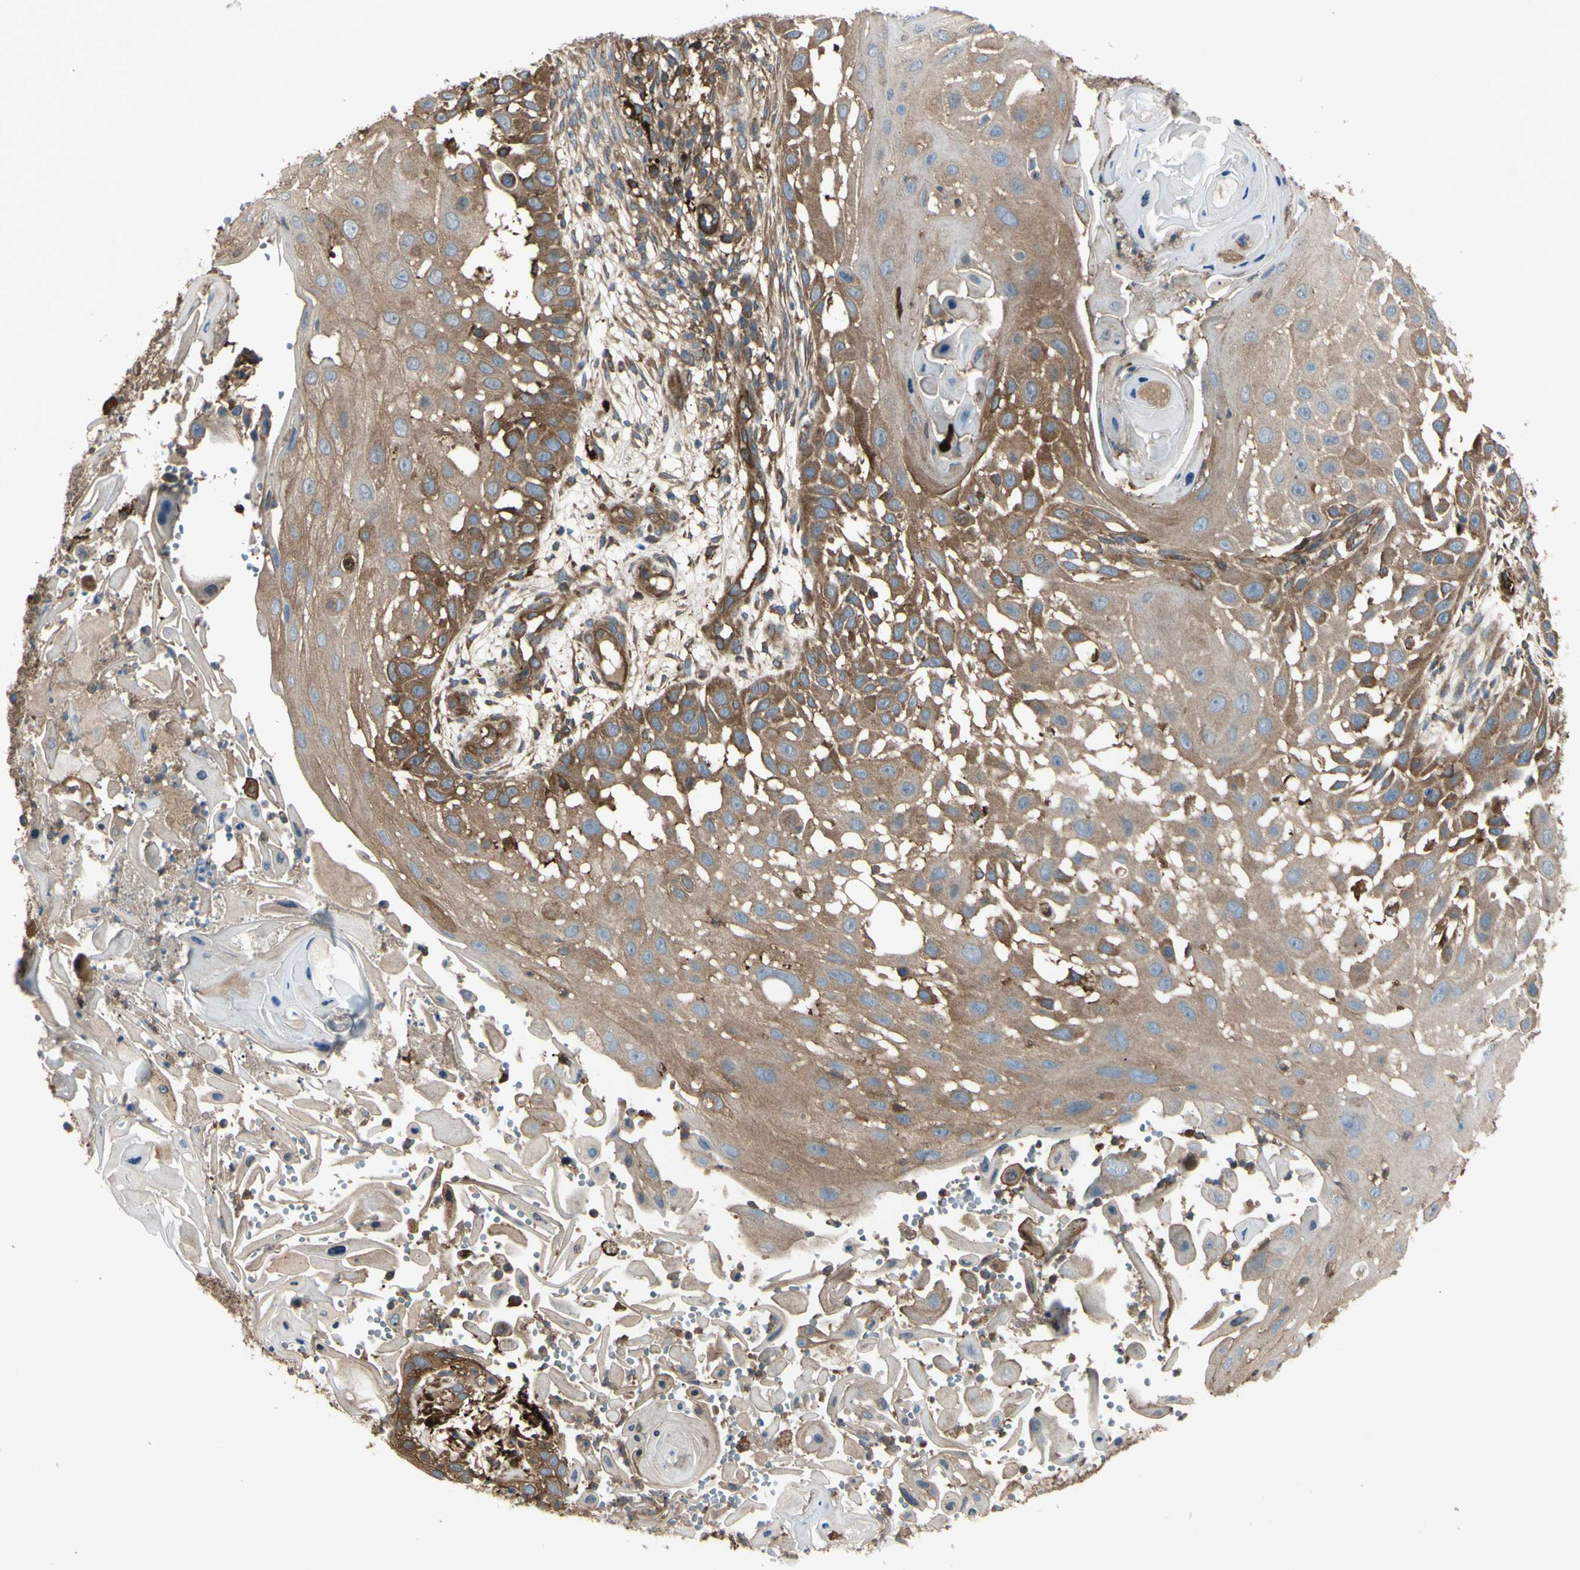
{"staining": {"intensity": "moderate", "quantity": ">75%", "location": "cytoplasmic/membranous"}, "tissue": "skin cancer", "cell_type": "Tumor cells", "image_type": "cancer", "snomed": [{"axis": "morphology", "description": "Squamous cell carcinoma, NOS"}, {"axis": "topography", "description": "Skin"}], "caption": "Immunohistochemistry micrograph of skin squamous cell carcinoma stained for a protein (brown), which demonstrates medium levels of moderate cytoplasmic/membranous positivity in about >75% of tumor cells.", "gene": "PTPN12", "patient": {"sex": "female", "age": 44}}